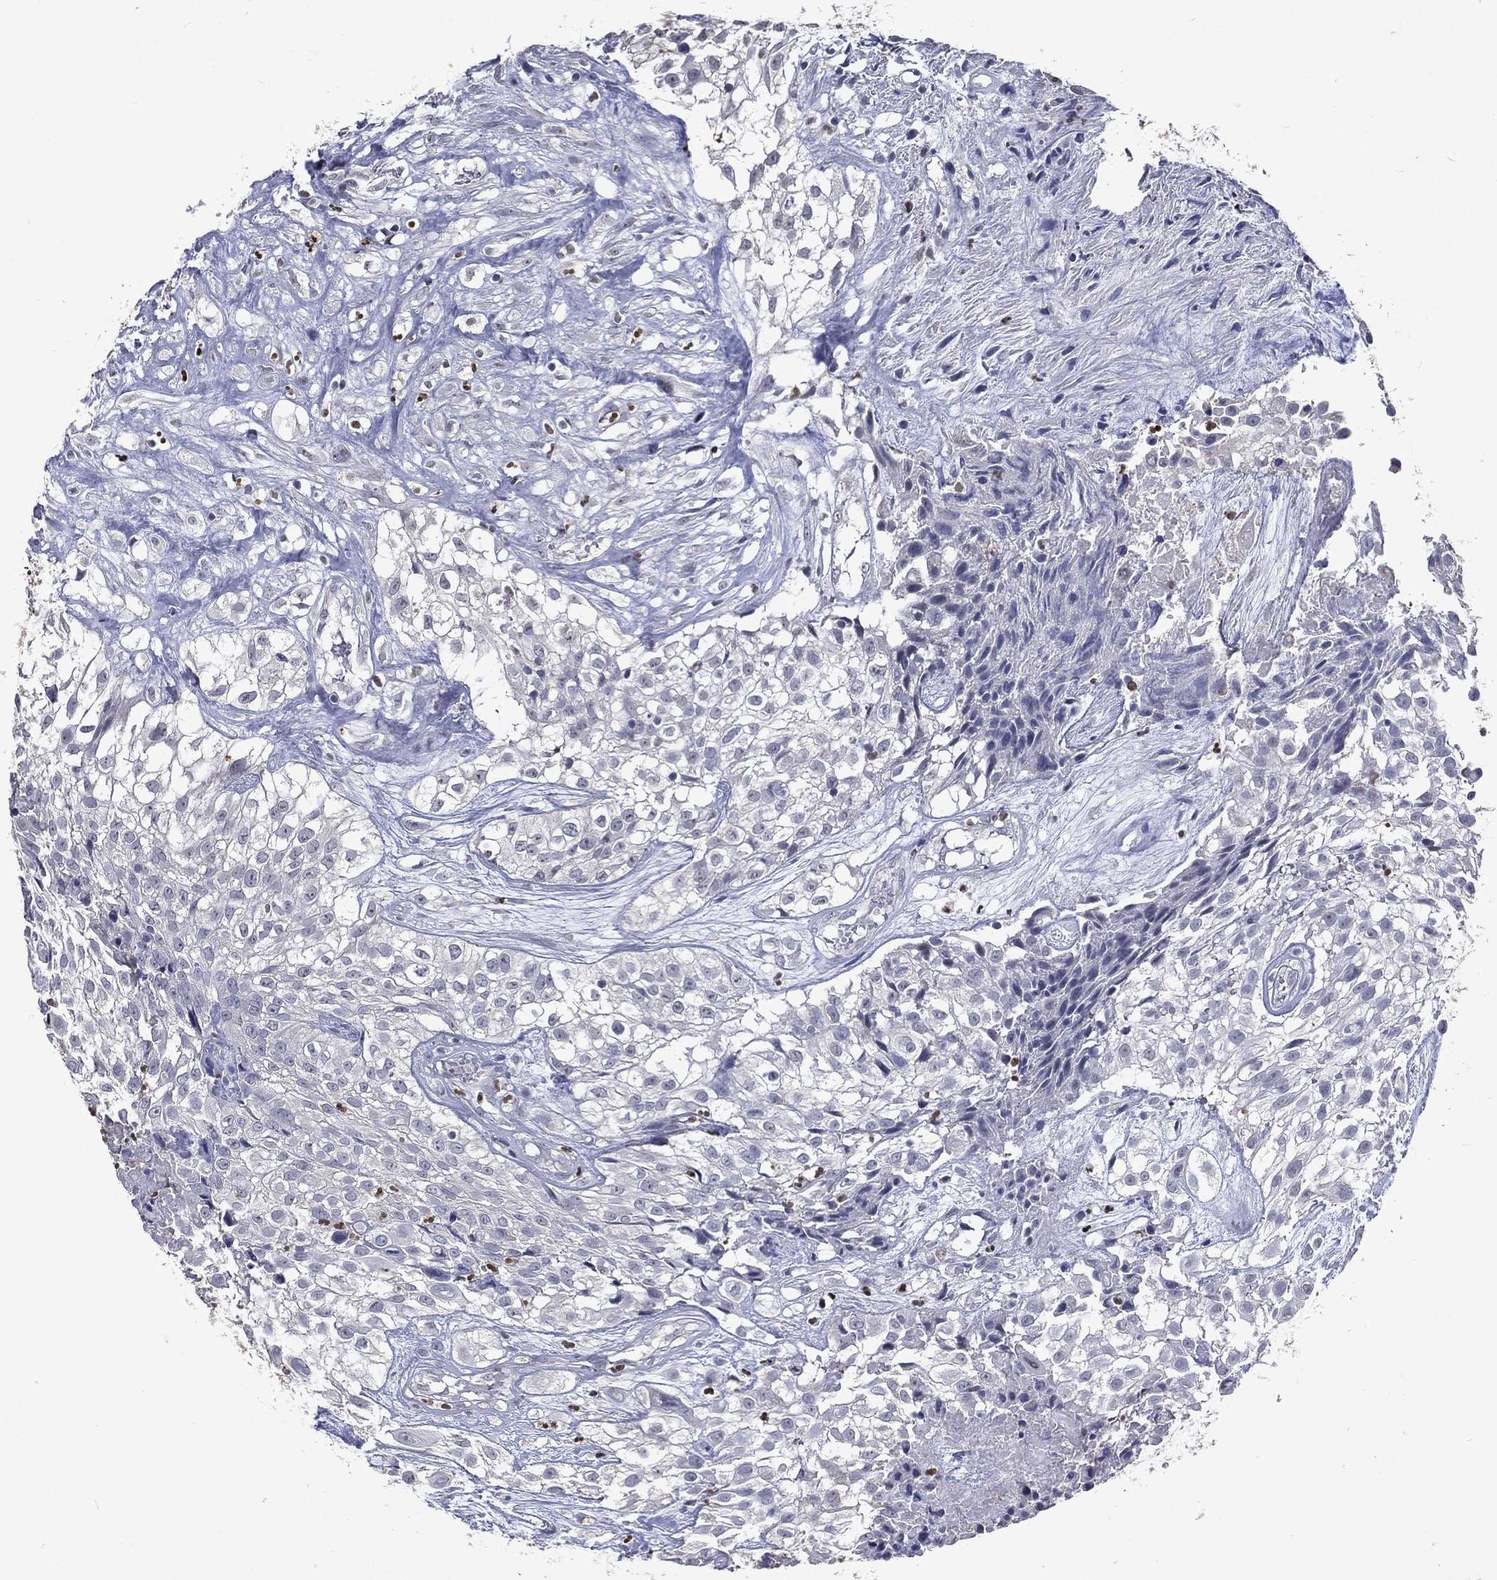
{"staining": {"intensity": "negative", "quantity": "none", "location": "none"}, "tissue": "urothelial cancer", "cell_type": "Tumor cells", "image_type": "cancer", "snomed": [{"axis": "morphology", "description": "Urothelial carcinoma, High grade"}, {"axis": "topography", "description": "Urinary bladder"}], "caption": "Tumor cells show no significant staining in urothelial cancer.", "gene": "SLC34A2", "patient": {"sex": "male", "age": 56}}